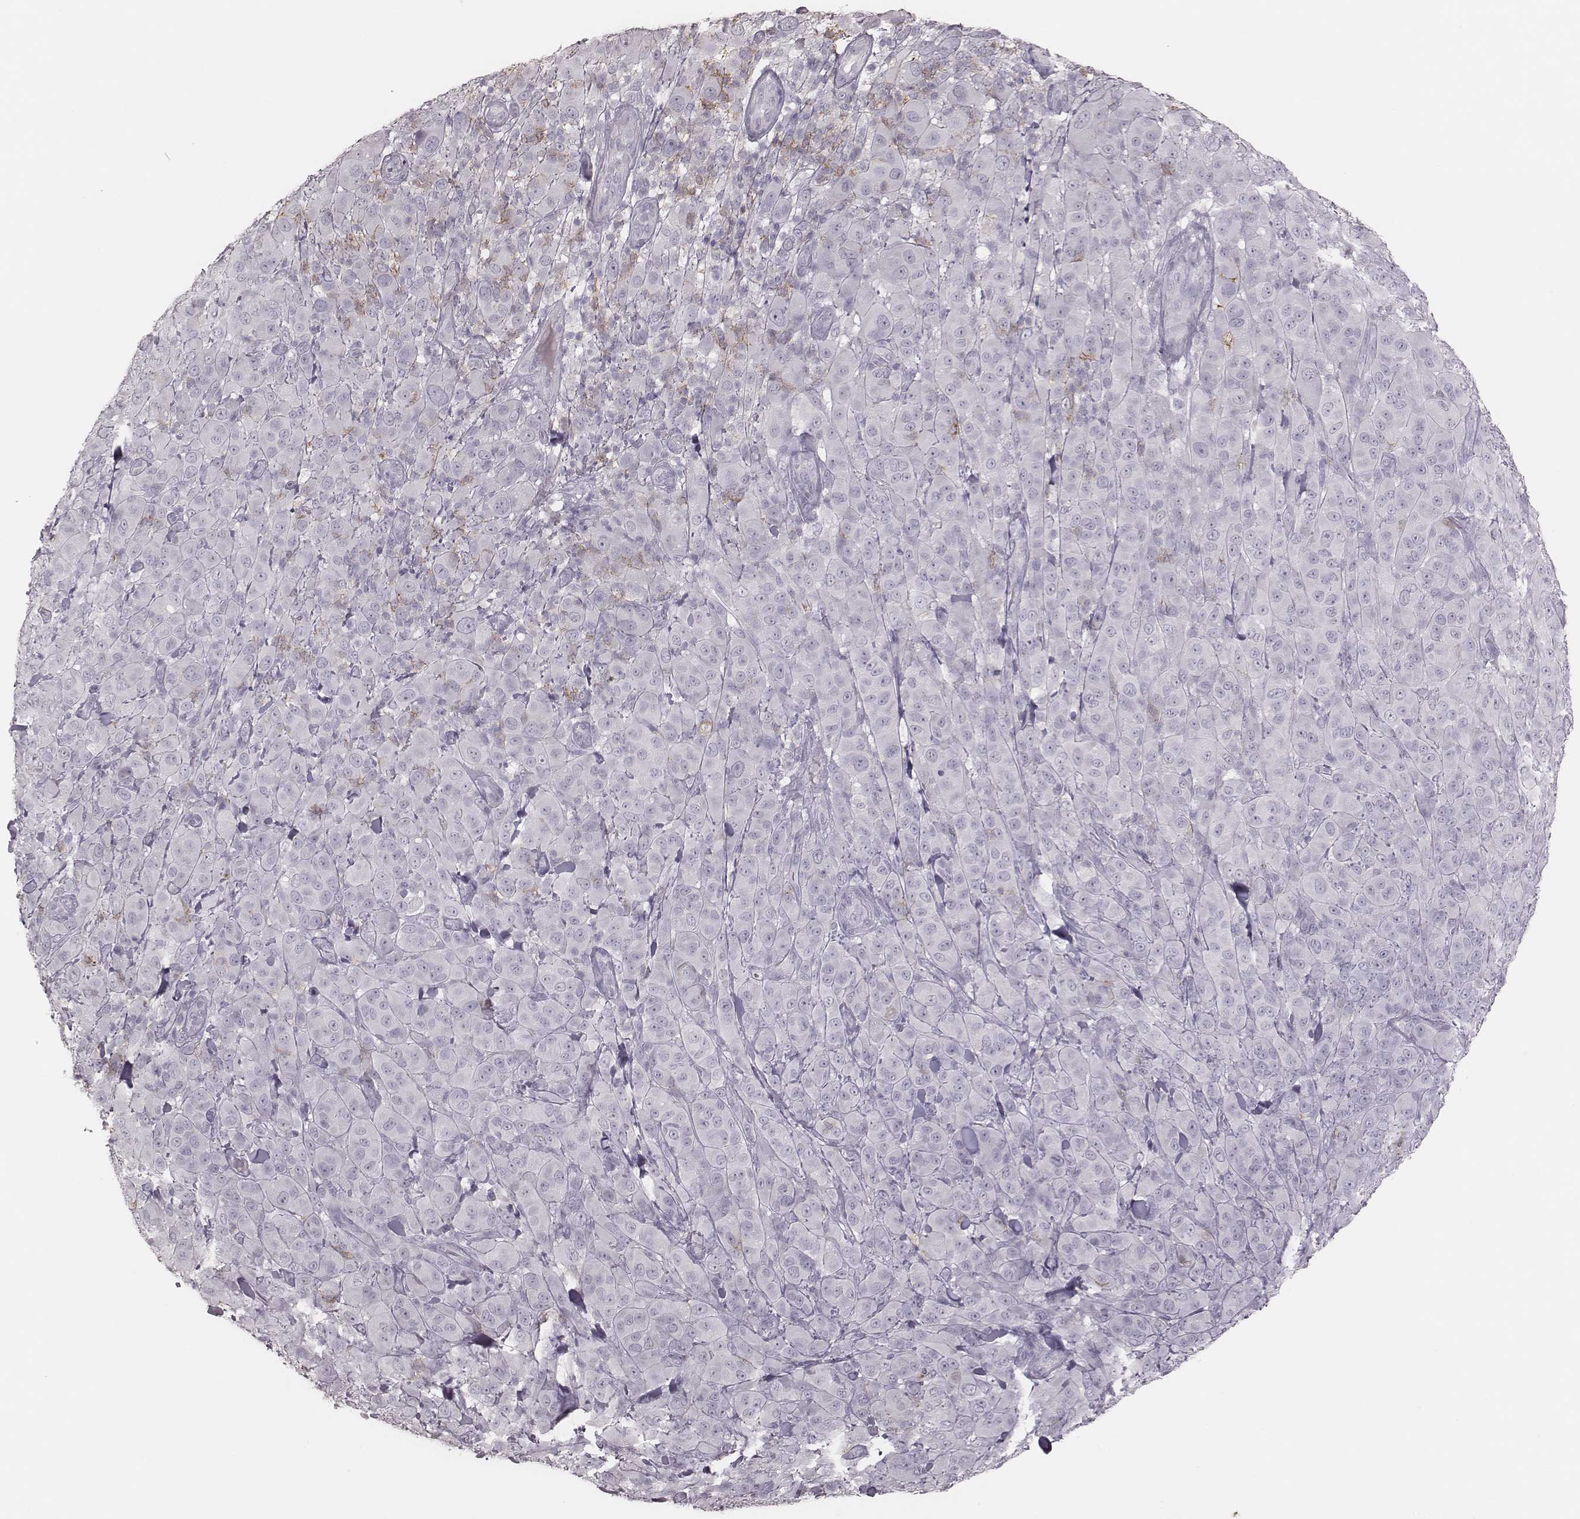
{"staining": {"intensity": "negative", "quantity": "none", "location": "none"}, "tissue": "melanoma", "cell_type": "Tumor cells", "image_type": "cancer", "snomed": [{"axis": "morphology", "description": "Malignant melanoma, NOS"}, {"axis": "topography", "description": "Skin"}], "caption": "IHC of melanoma demonstrates no staining in tumor cells.", "gene": "PDCD1", "patient": {"sex": "female", "age": 87}}